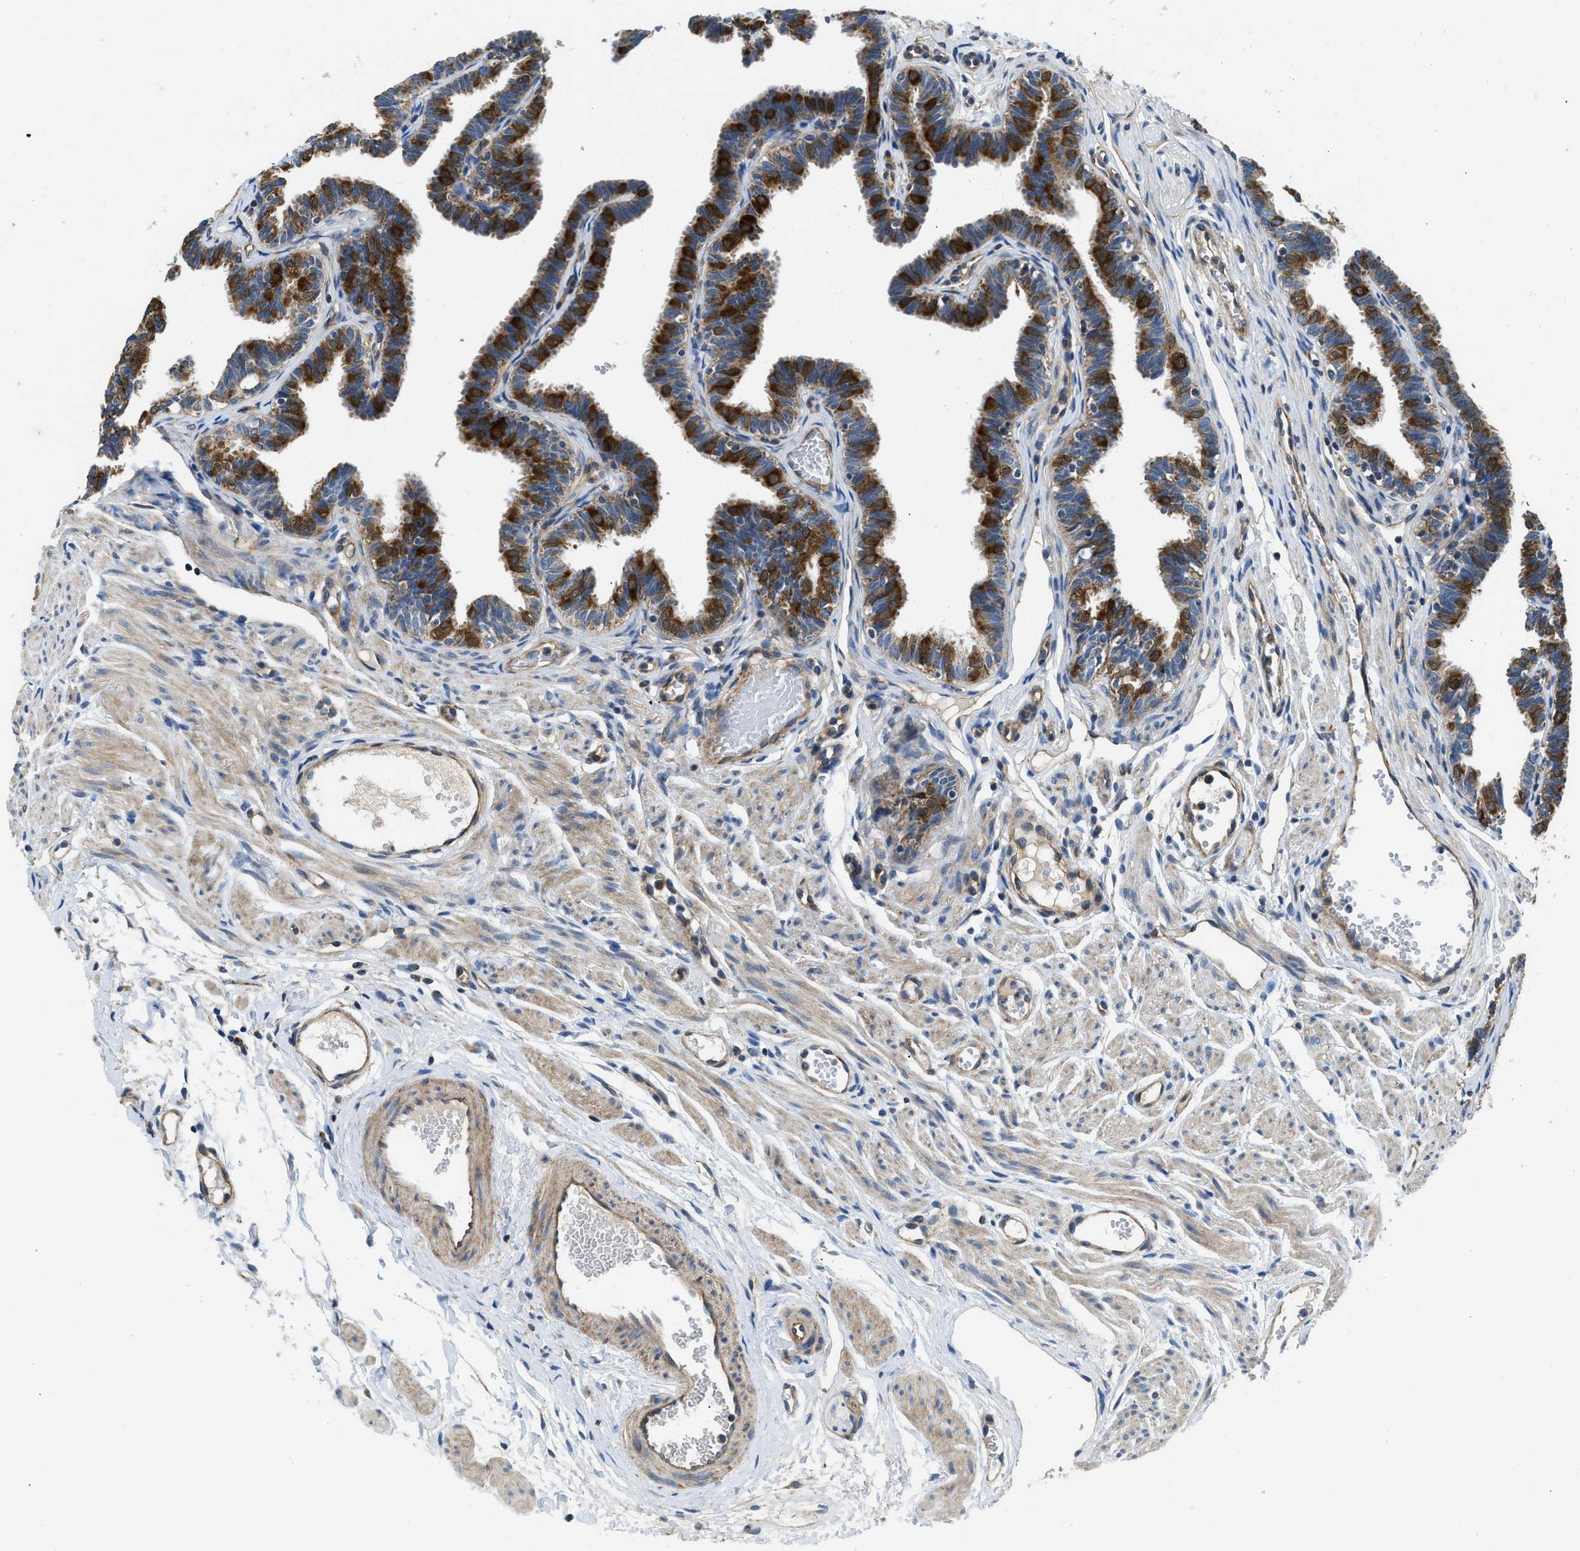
{"staining": {"intensity": "strong", "quantity": "25%-75%", "location": "cytoplasmic/membranous"}, "tissue": "fallopian tube", "cell_type": "Glandular cells", "image_type": "normal", "snomed": [{"axis": "morphology", "description": "Normal tissue, NOS"}, {"axis": "topography", "description": "Fallopian tube"}, {"axis": "topography", "description": "Ovary"}], "caption": "Strong cytoplasmic/membranous staining is present in approximately 25%-75% of glandular cells in benign fallopian tube. Ihc stains the protein in brown and the nuclei are stained blue.", "gene": "STK33", "patient": {"sex": "female", "age": 23}}